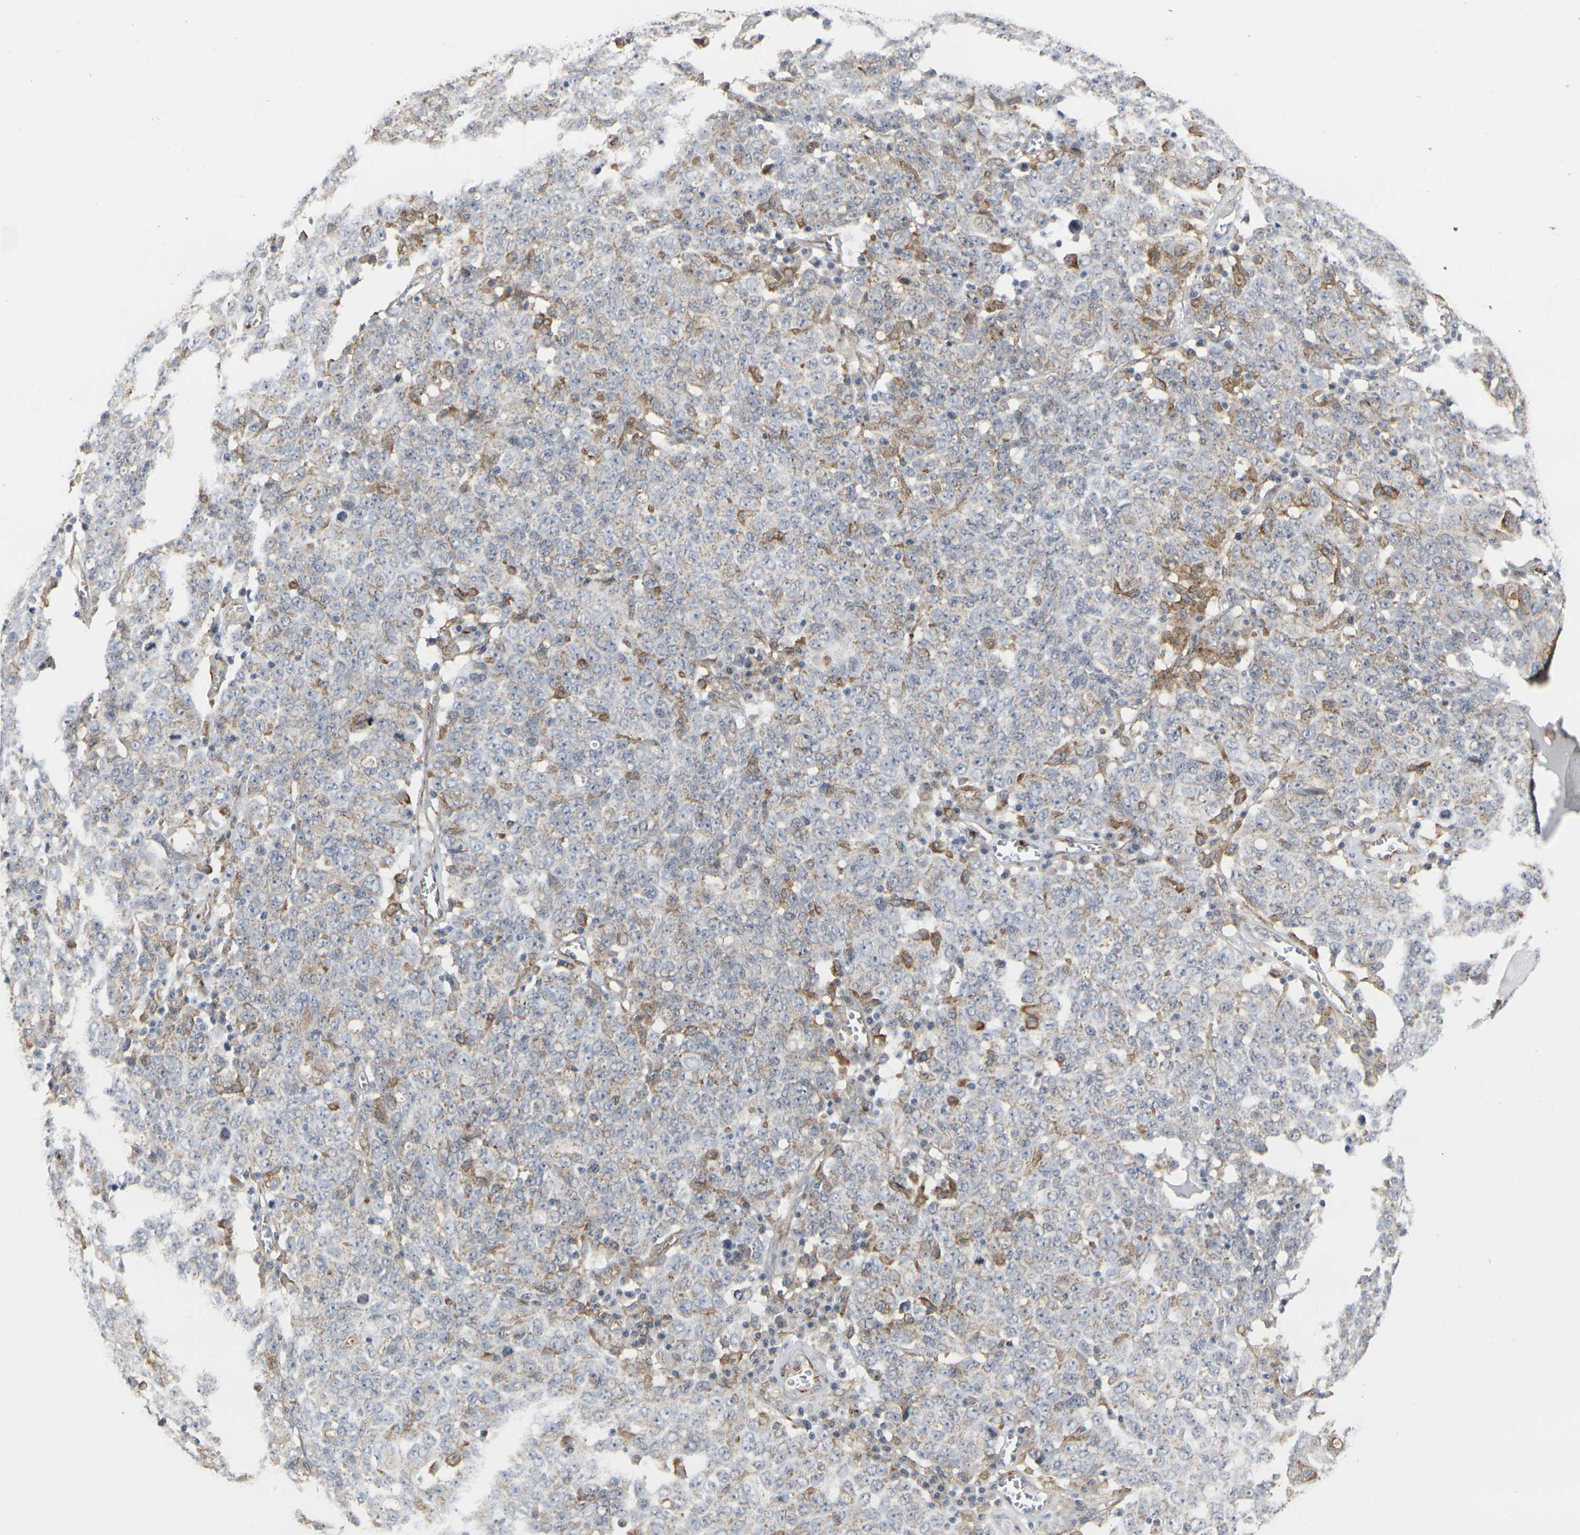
{"staining": {"intensity": "moderate", "quantity": "<25%", "location": "cytoplasmic/membranous"}, "tissue": "ovarian cancer", "cell_type": "Tumor cells", "image_type": "cancer", "snomed": [{"axis": "morphology", "description": "Carcinoma, endometroid"}, {"axis": "topography", "description": "Ovary"}], "caption": "Protein expression analysis of ovarian cancer shows moderate cytoplasmic/membranous positivity in approximately <25% of tumor cells.", "gene": "MYOF", "patient": {"sex": "female", "age": 62}}